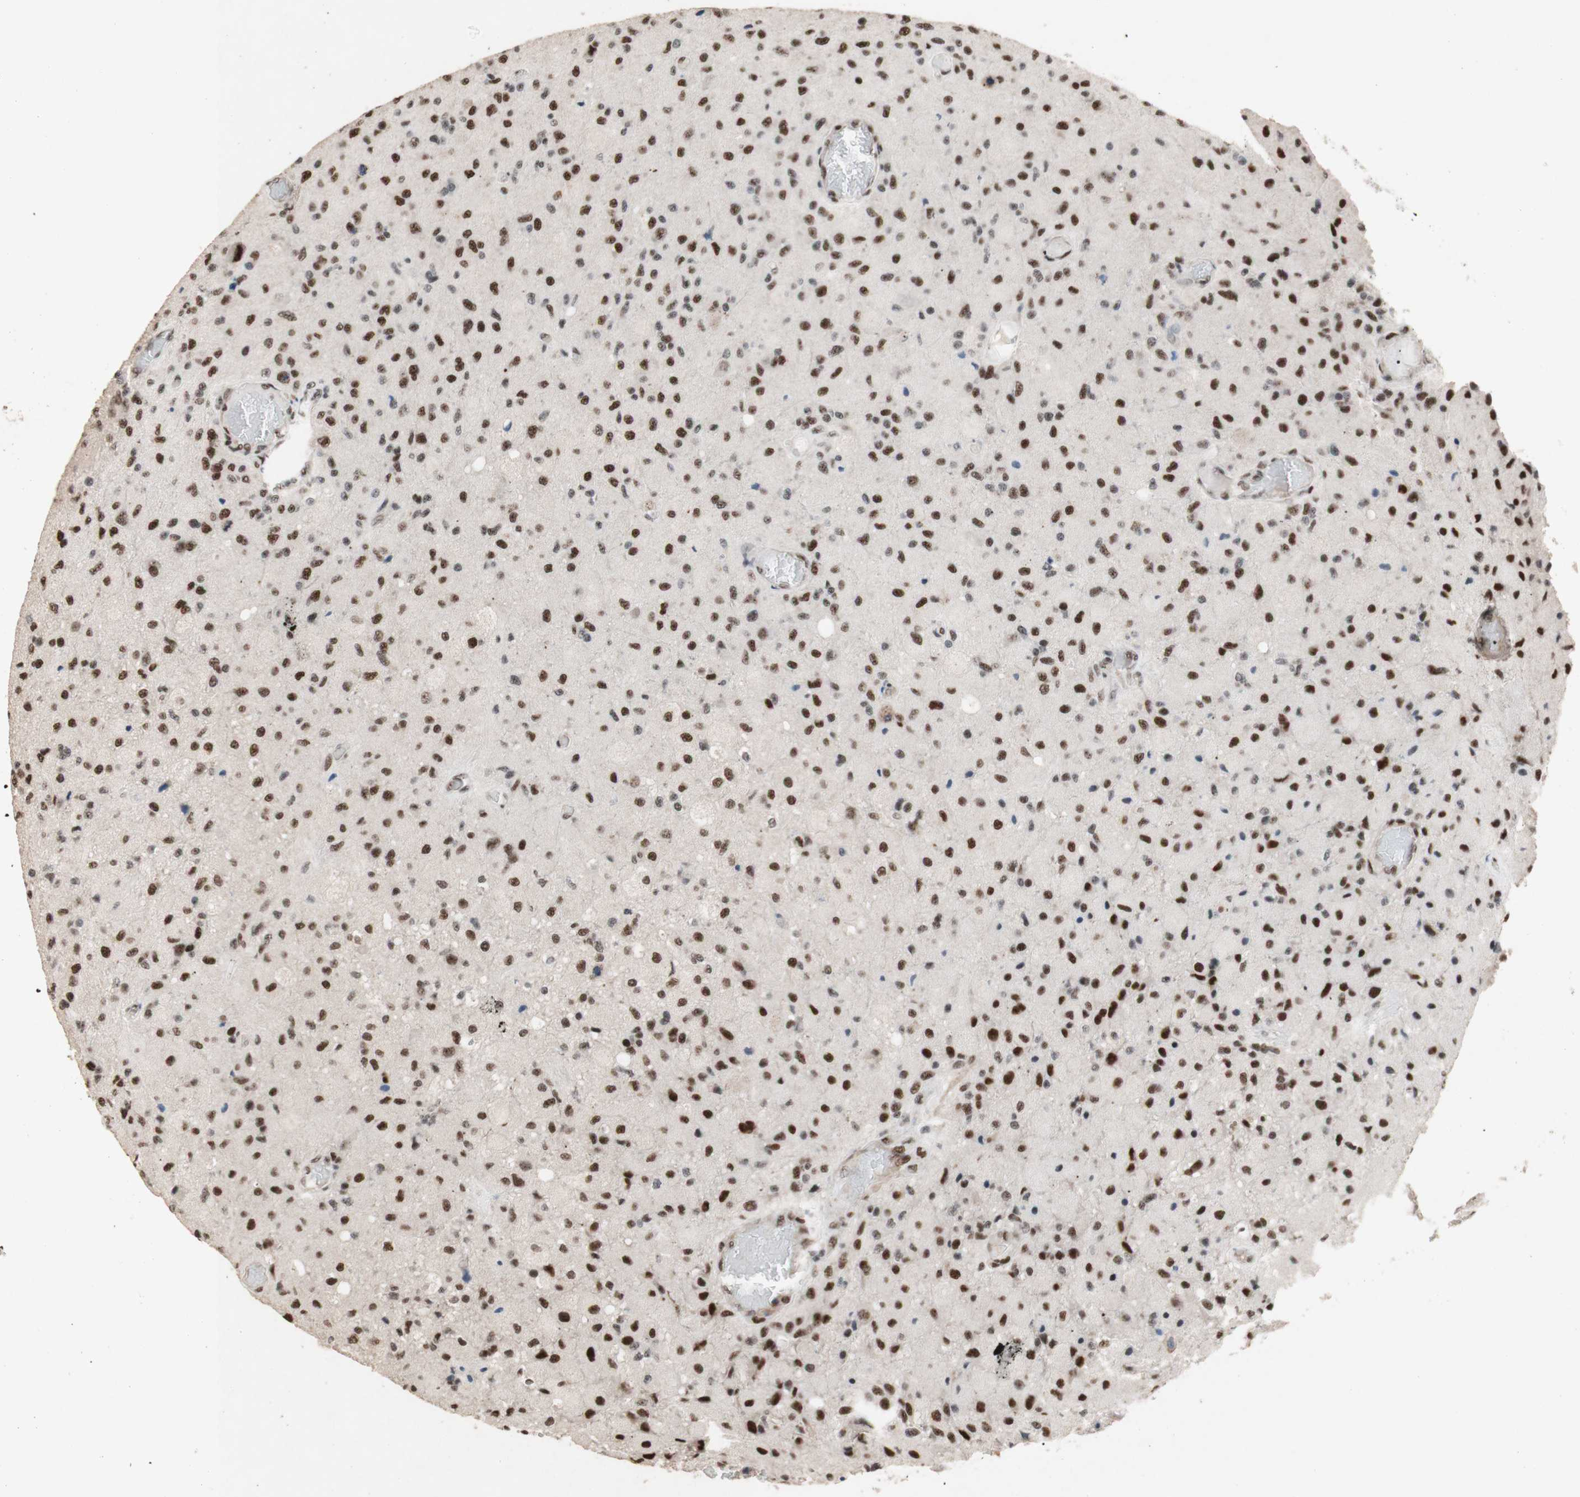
{"staining": {"intensity": "strong", "quantity": ">75%", "location": "nuclear"}, "tissue": "glioma", "cell_type": "Tumor cells", "image_type": "cancer", "snomed": [{"axis": "morphology", "description": "Normal tissue, NOS"}, {"axis": "morphology", "description": "Glioma, malignant, High grade"}, {"axis": "topography", "description": "Cerebral cortex"}], "caption": "Glioma was stained to show a protein in brown. There is high levels of strong nuclear positivity in about >75% of tumor cells. Nuclei are stained in blue.", "gene": "TLE1", "patient": {"sex": "male", "age": 77}}